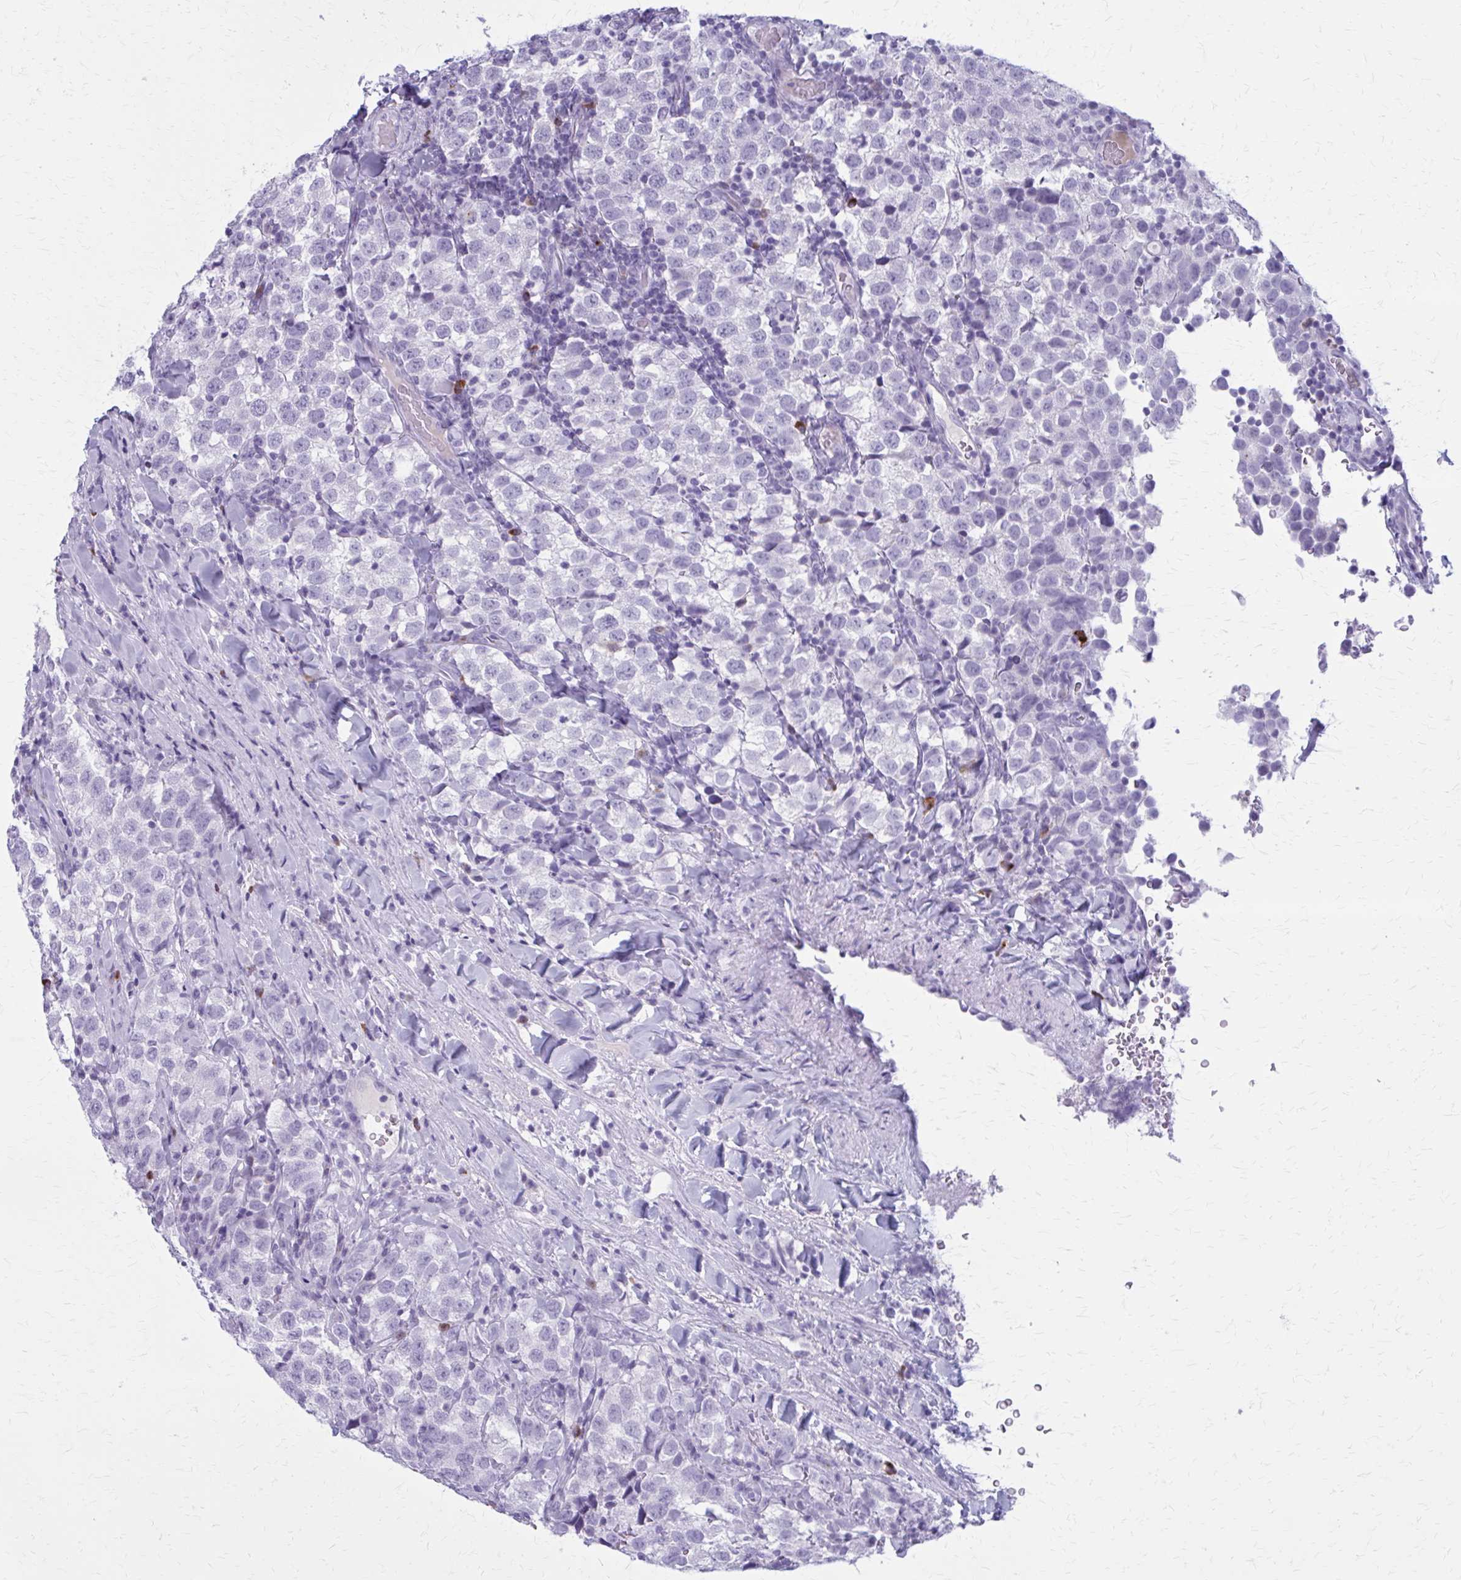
{"staining": {"intensity": "negative", "quantity": "none", "location": "none"}, "tissue": "testis cancer", "cell_type": "Tumor cells", "image_type": "cancer", "snomed": [{"axis": "morphology", "description": "Seminoma, NOS"}, {"axis": "topography", "description": "Testis"}], "caption": "Immunohistochemical staining of testis seminoma shows no significant expression in tumor cells. (Stains: DAB (3,3'-diaminobenzidine) IHC with hematoxylin counter stain, Microscopy: brightfield microscopy at high magnification).", "gene": "ZDHHC7", "patient": {"sex": "male", "age": 34}}